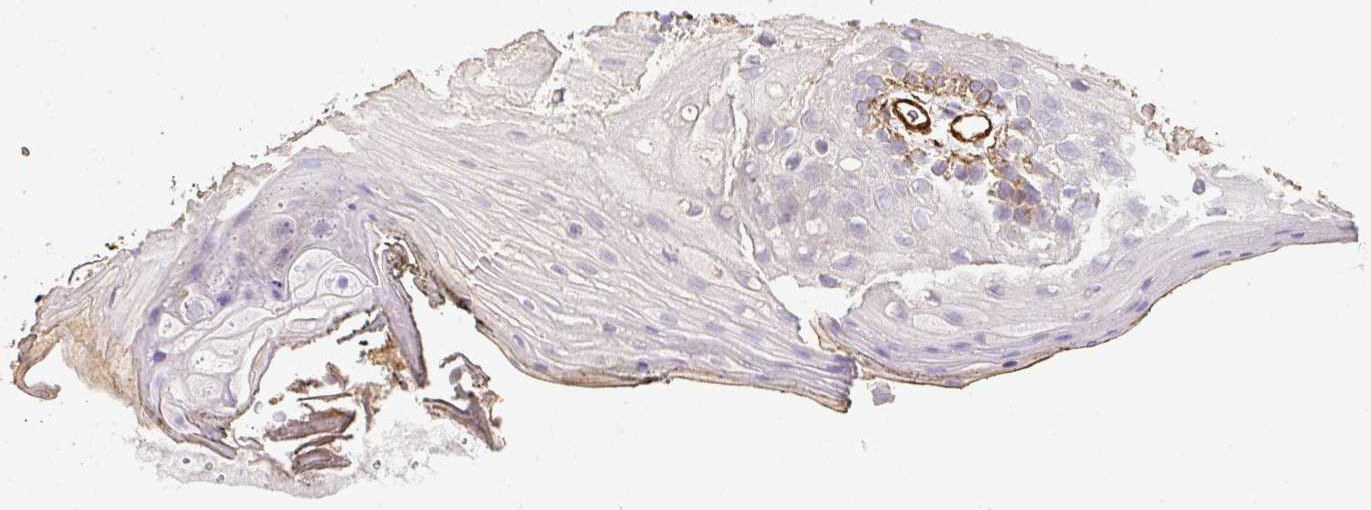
{"staining": {"intensity": "moderate", "quantity": "<25%", "location": "cytoplasmic/membranous"}, "tissue": "oral mucosa", "cell_type": "Squamous epithelial cells", "image_type": "normal", "snomed": [{"axis": "morphology", "description": "Normal tissue, NOS"}, {"axis": "morphology", "description": "Squamous cell carcinoma, NOS"}, {"axis": "topography", "description": "Oral tissue"}, {"axis": "topography", "description": "Head-Neck"}], "caption": "IHC staining of normal oral mucosa, which shows low levels of moderate cytoplasmic/membranous expression in about <25% of squamous epithelial cells indicating moderate cytoplasmic/membranous protein positivity. The staining was performed using DAB (brown) for protein detection and nuclei were counterstained in hematoxylin (blue).", "gene": "SLC25A17", "patient": {"sex": "female", "age": 81}}